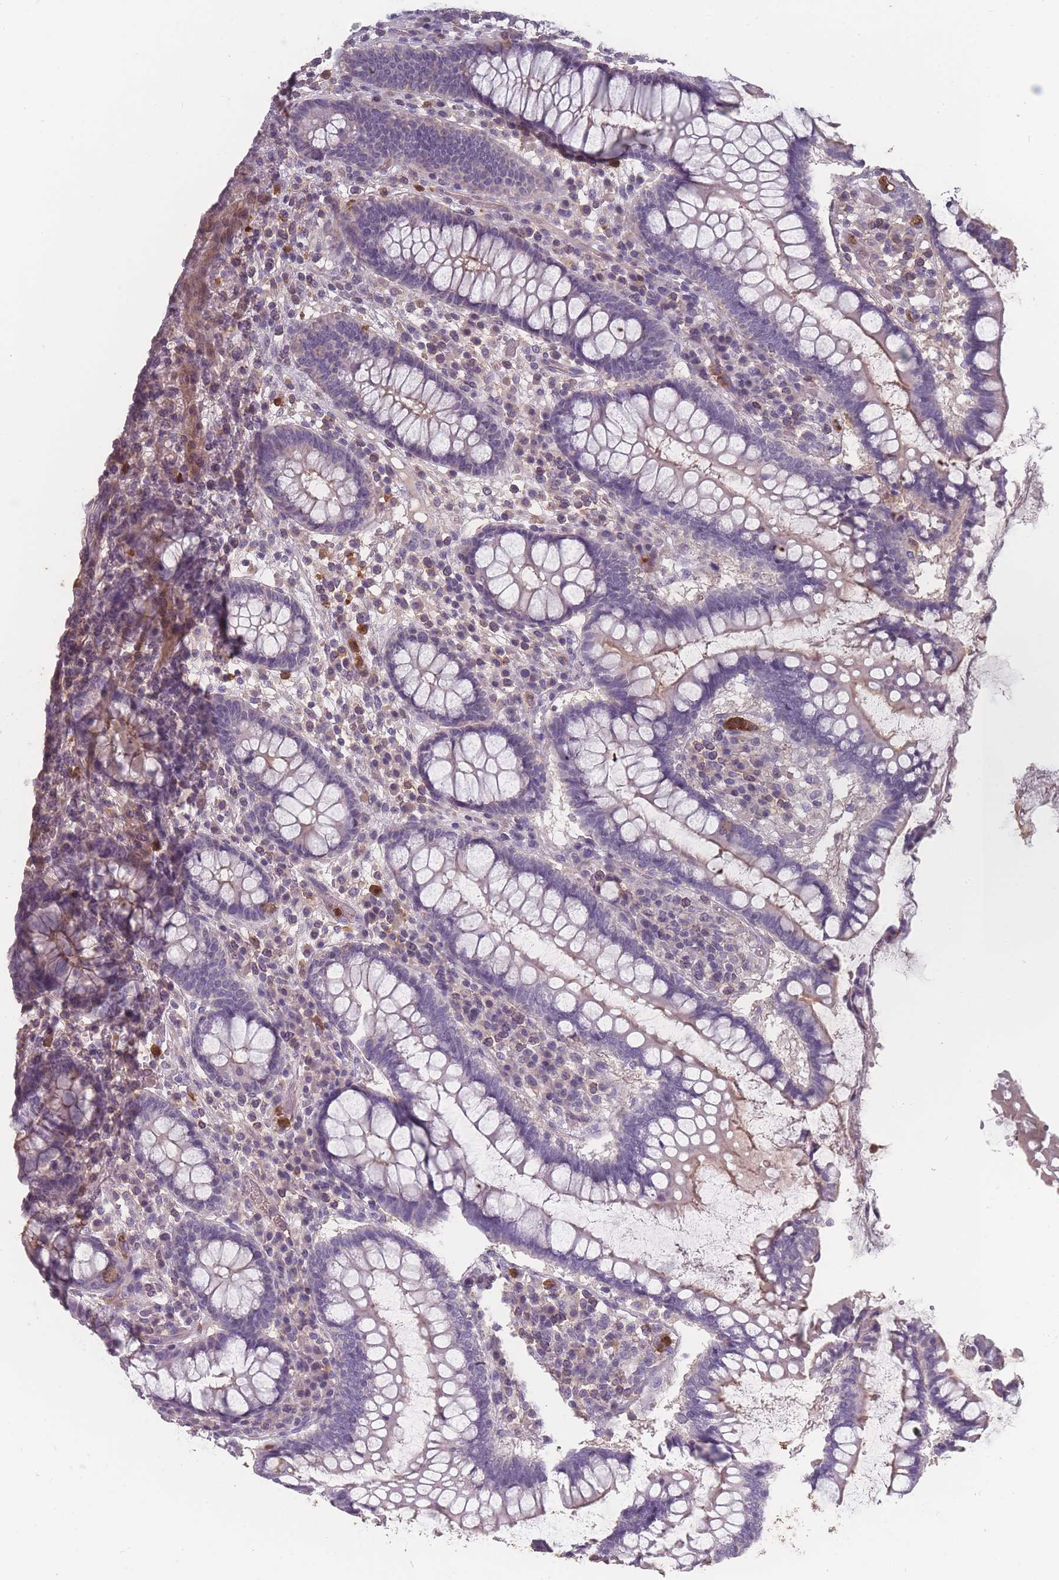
{"staining": {"intensity": "weak", "quantity": "<25%", "location": "cytoplasmic/membranous"}, "tissue": "colon", "cell_type": "Endothelial cells", "image_type": "normal", "snomed": [{"axis": "morphology", "description": "Normal tissue, NOS"}, {"axis": "topography", "description": "Colon"}], "caption": "A high-resolution micrograph shows immunohistochemistry staining of normal colon, which reveals no significant staining in endothelial cells.", "gene": "BST1", "patient": {"sex": "female", "age": 79}}